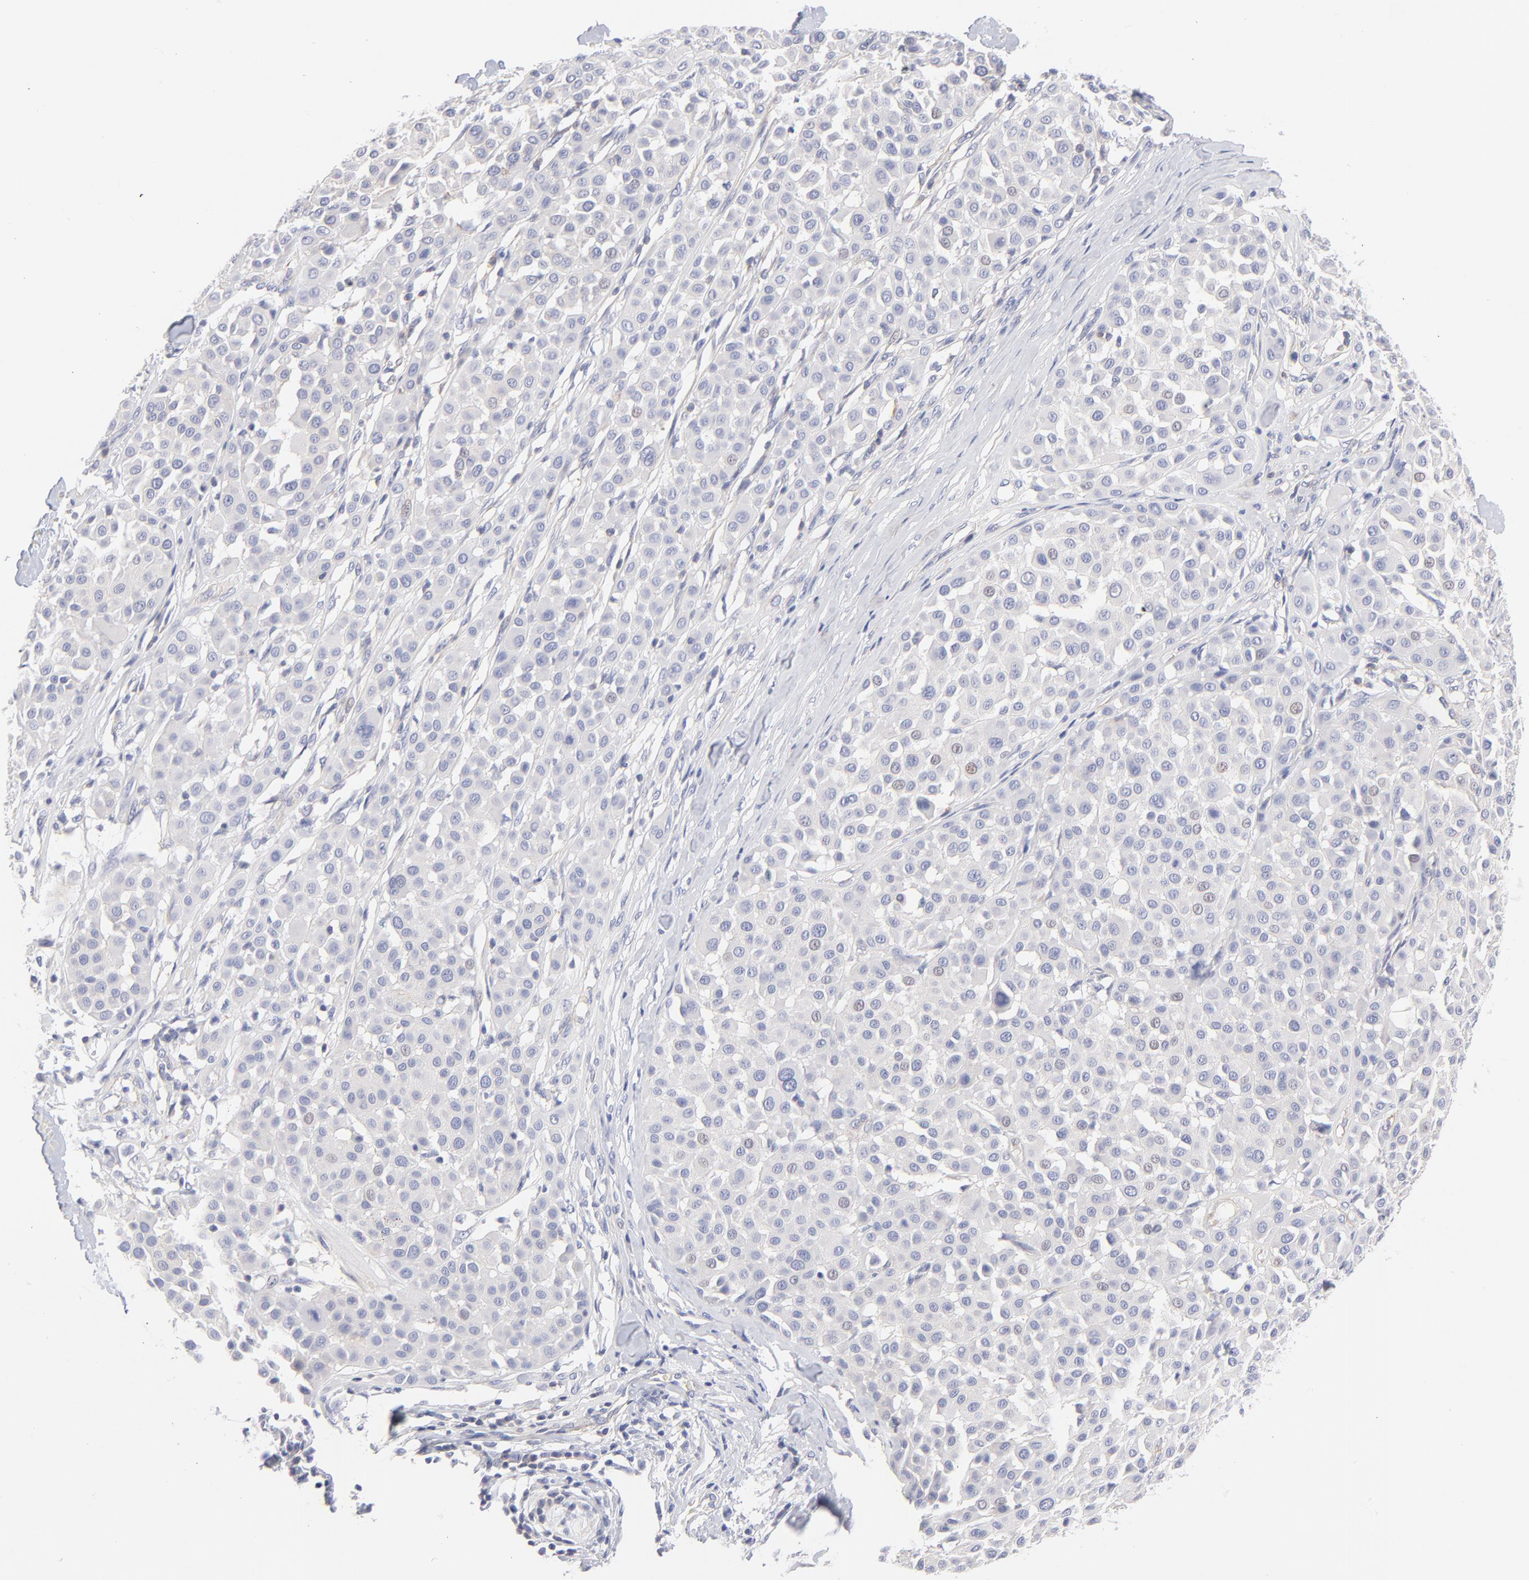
{"staining": {"intensity": "negative", "quantity": "none", "location": "none"}, "tissue": "melanoma", "cell_type": "Tumor cells", "image_type": "cancer", "snomed": [{"axis": "morphology", "description": "Malignant melanoma, Metastatic site"}, {"axis": "topography", "description": "Soft tissue"}], "caption": "Histopathology image shows no significant protein staining in tumor cells of malignant melanoma (metastatic site). (DAB (3,3'-diaminobenzidine) IHC visualized using brightfield microscopy, high magnification).", "gene": "ACTA2", "patient": {"sex": "male", "age": 41}}